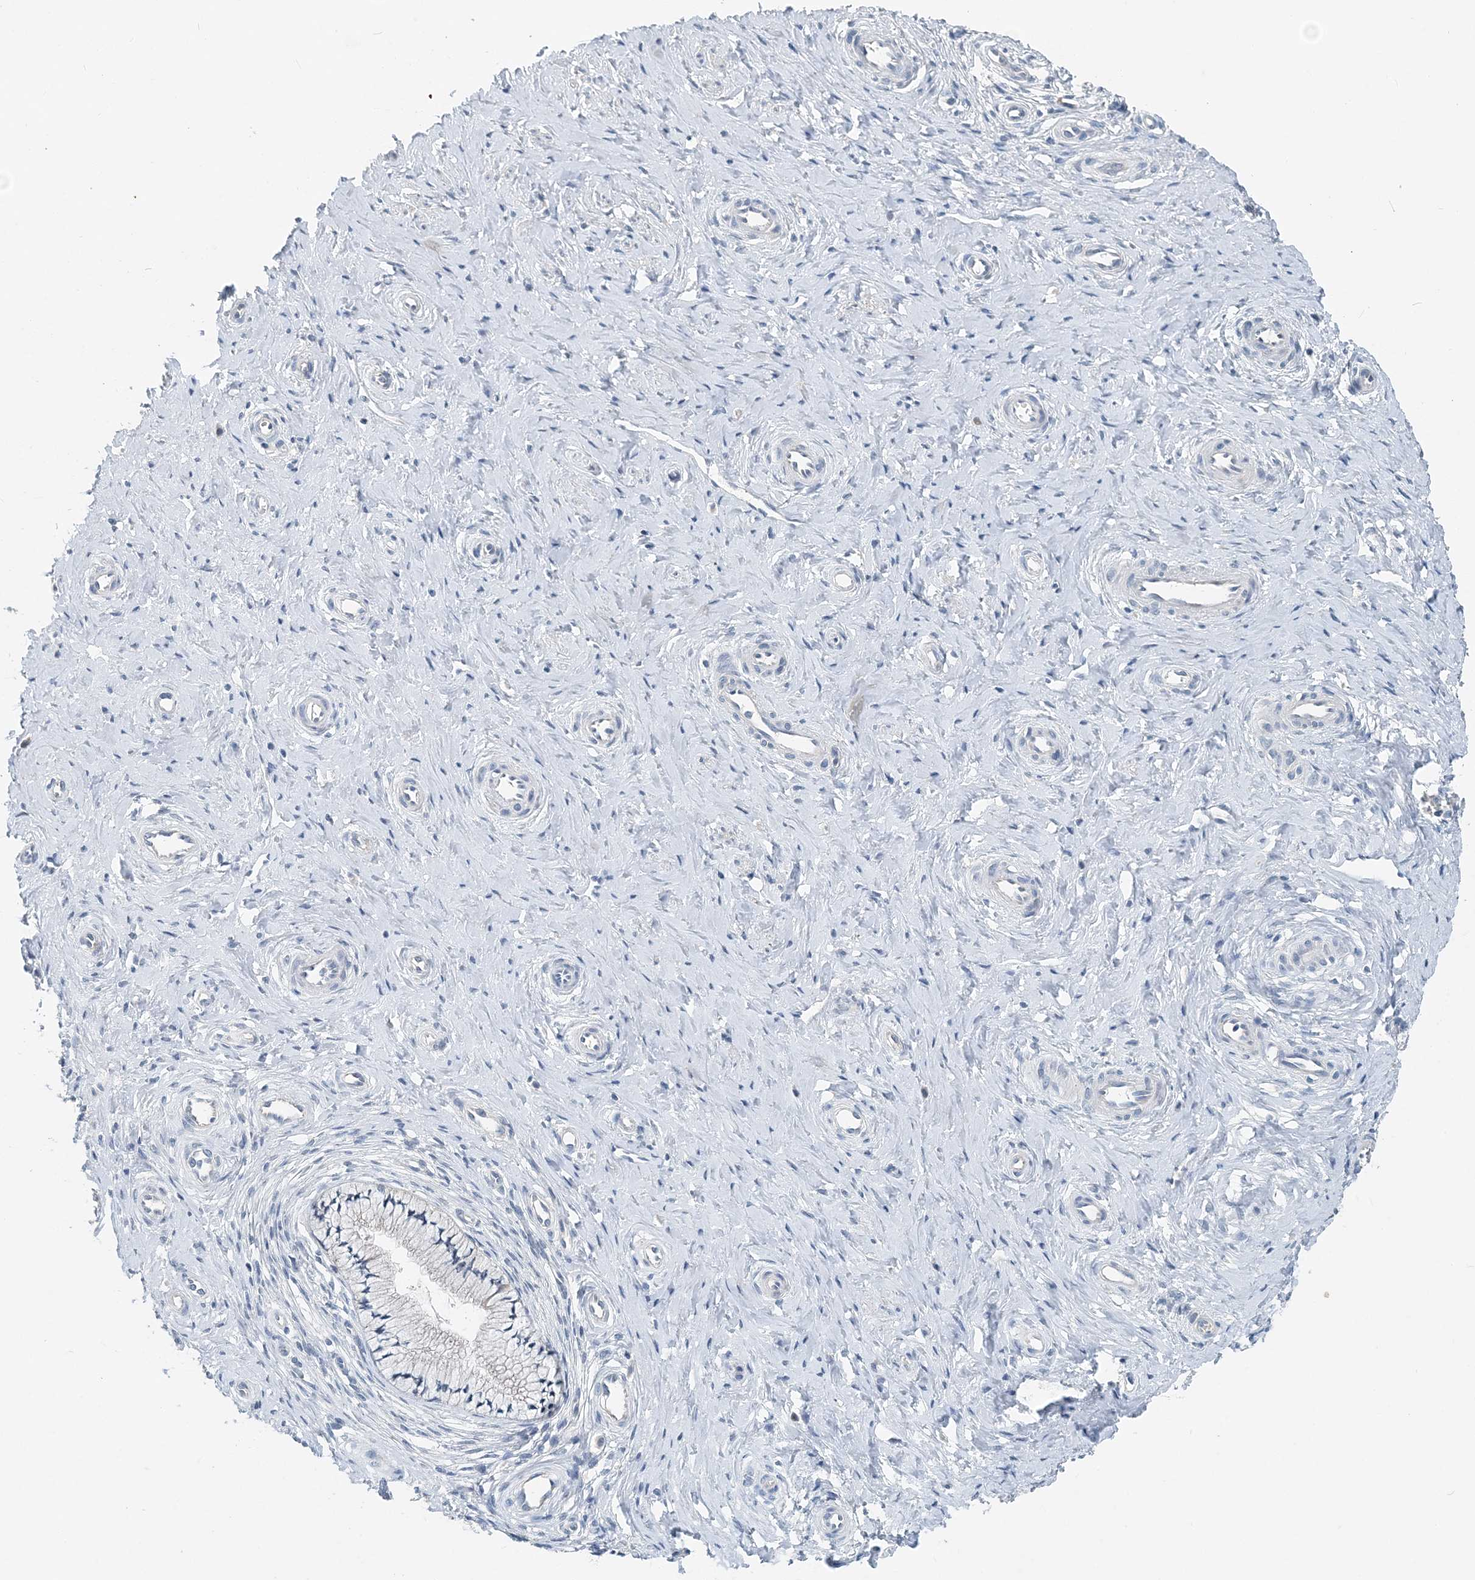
{"staining": {"intensity": "negative", "quantity": "none", "location": "none"}, "tissue": "cervix", "cell_type": "Glandular cells", "image_type": "normal", "snomed": [{"axis": "morphology", "description": "Normal tissue, NOS"}, {"axis": "topography", "description": "Cervix"}], "caption": "The IHC histopathology image has no significant expression in glandular cells of cervix.", "gene": "EEF1A2", "patient": {"sex": "female", "age": 36}}